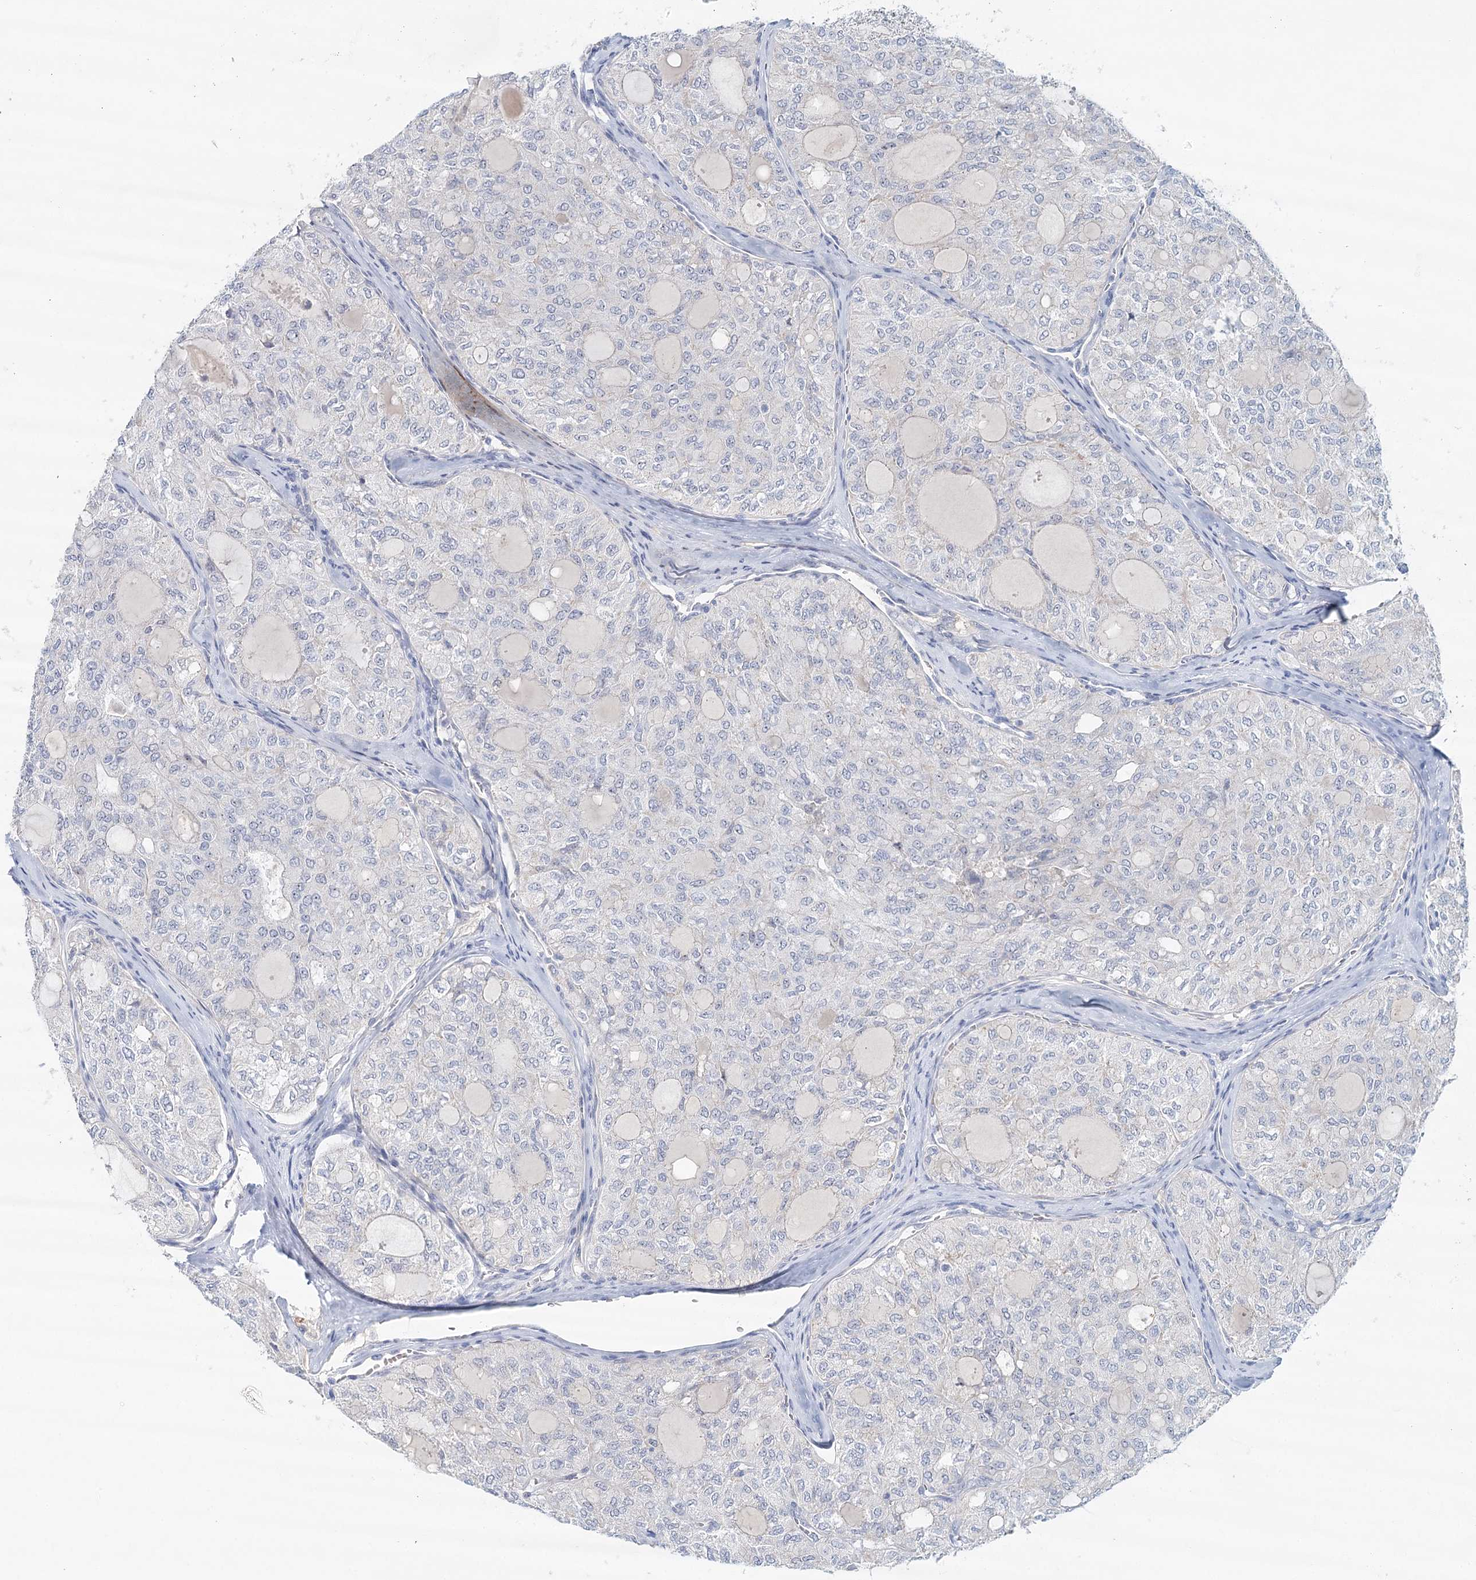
{"staining": {"intensity": "negative", "quantity": "none", "location": "none"}, "tissue": "thyroid cancer", "cell_type": "Tumor cells", "image_type": "cancer", "snomed": [{"axis": "morphology", "description": "Follicular adenoma carcinoma, NOS"}, {"axis": "topography", "description": "Thyroid gland"}], "caption": "Thyroid cancer was stained to show a protein in brown. There is no significant positivity in tumor cells.", "gene": "RBM43", "patient": {"sex": "male", "age": 75}}